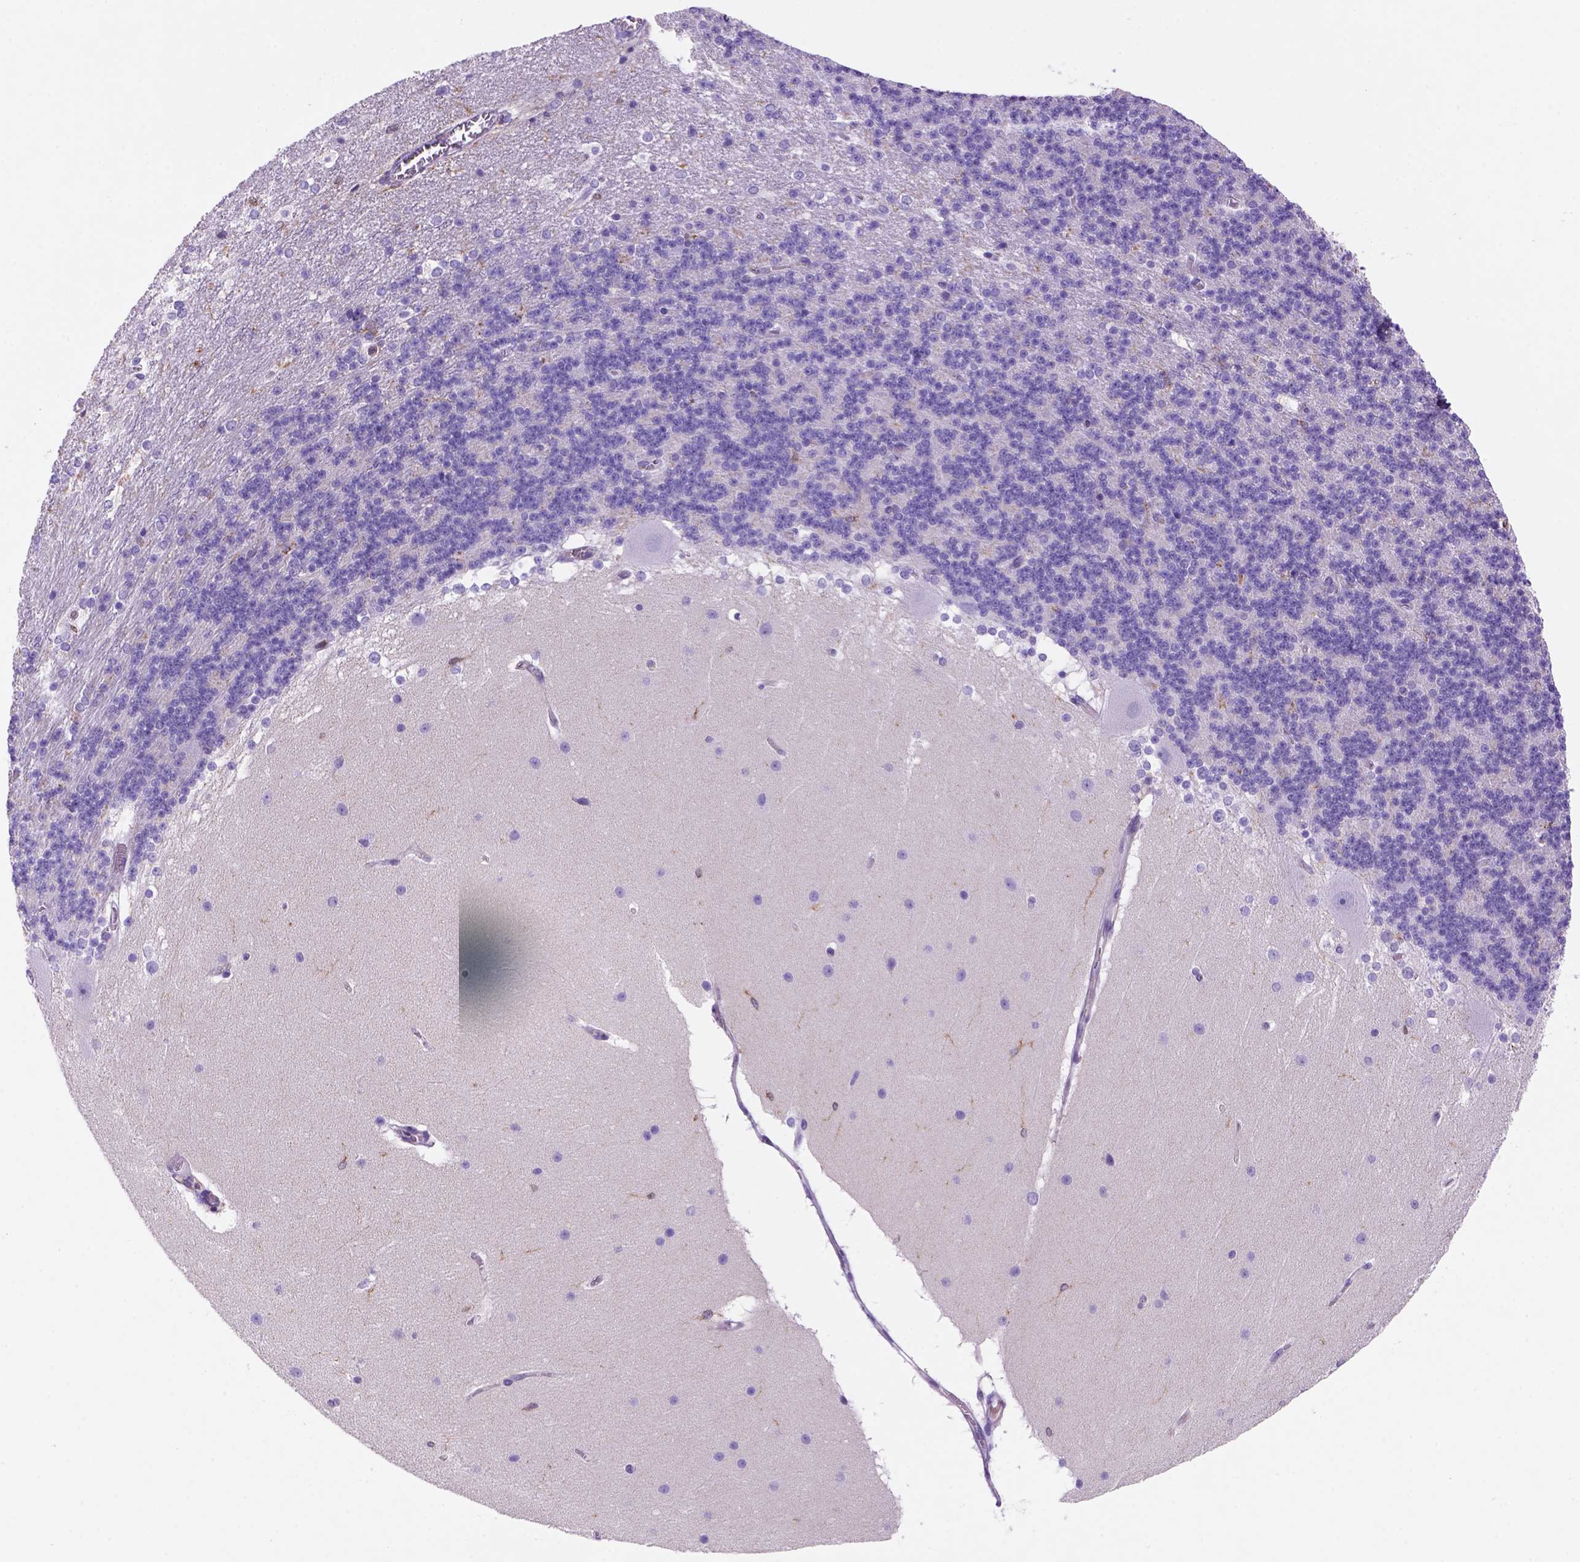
{"staining": {"intensity": "moderate", "quantity": "<25%", "location": "cytoplasmic/membranous"}, "tissue": "cerebellum", "cell_type": "Cells in granular layer", "image_type": "normal", "snomed": [{"axis": "morphology", "description": "Normal tissue, NOS"}, {"axis": "topography", "description": "Cerebellum"}], "caption": "Immunohistochemical staining of unremarkable cerebellum shows moderate cytoplasmic/membranous protein positivity in about <25% of cells in granular layer.", "gene": "INPP5D", "patient": {"sex": "female", "age": 19}}